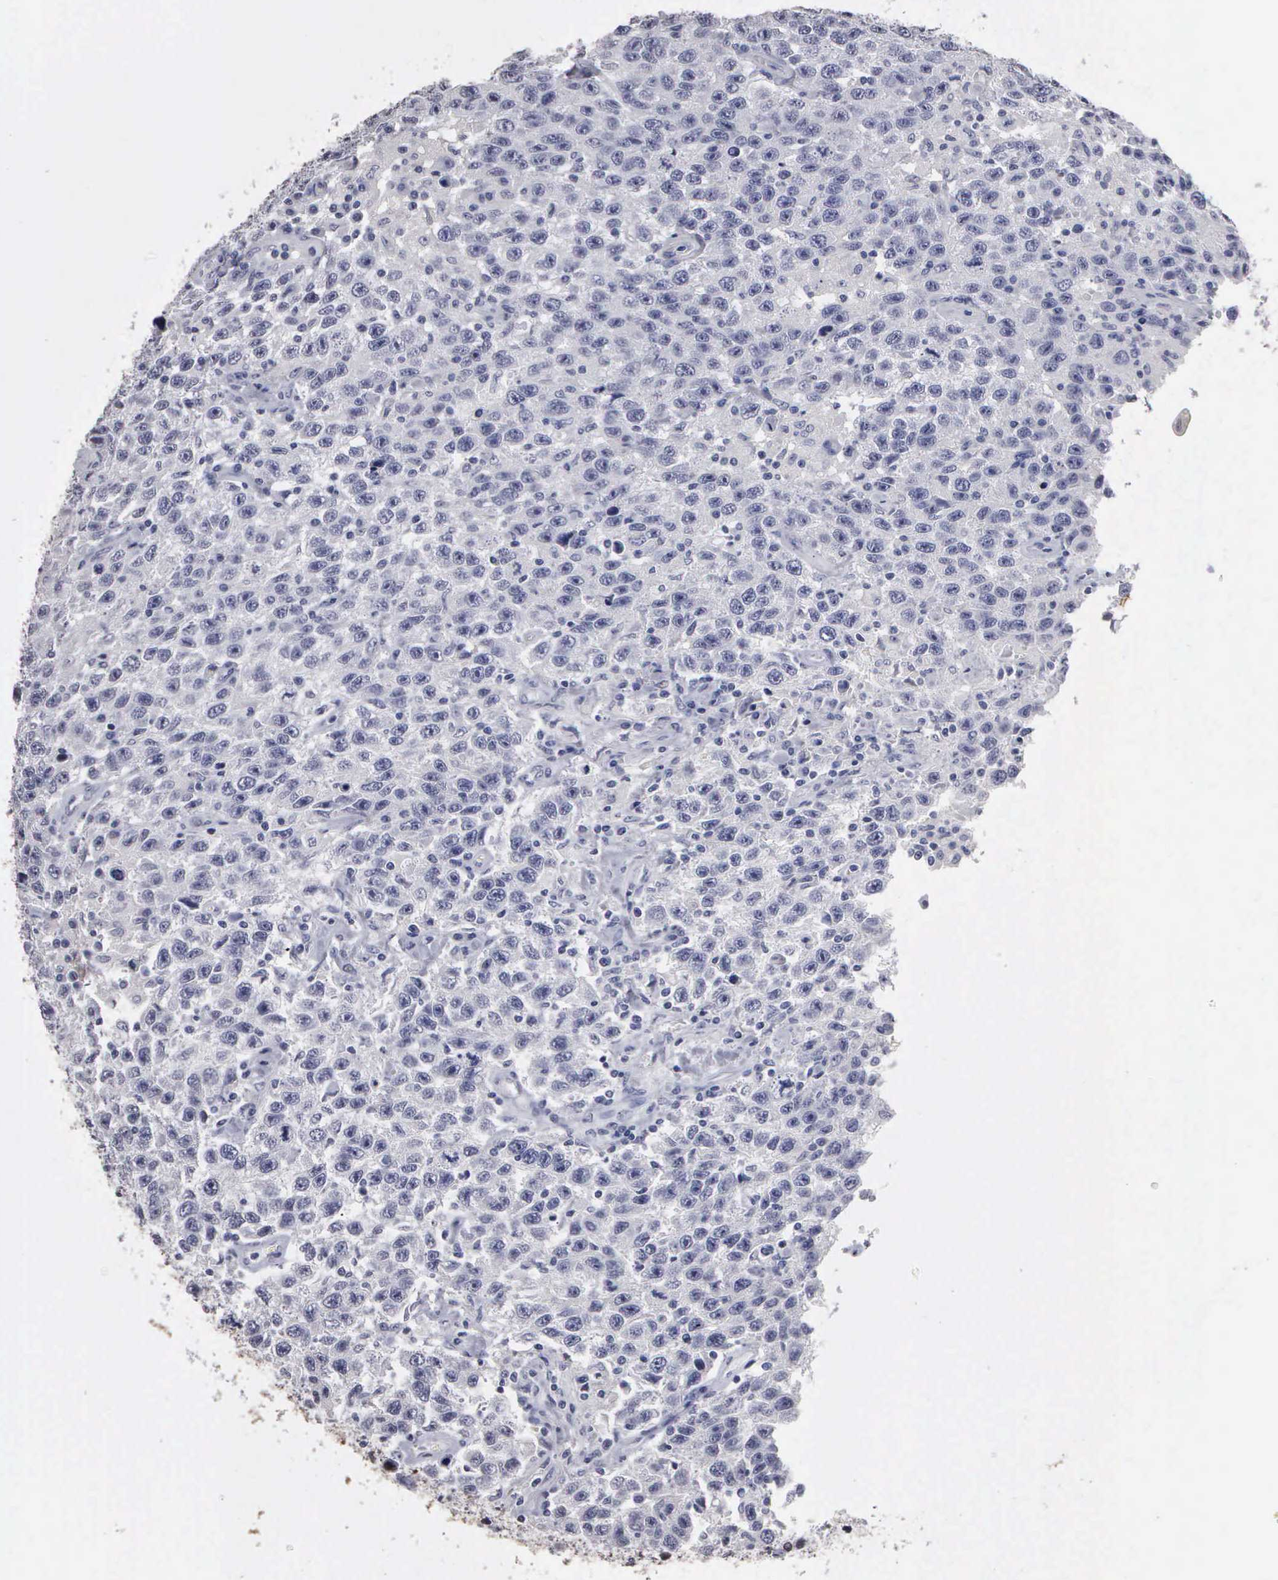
{"staining": {"intensity": "negative", "quantity": "none", "location": "none"}, "tissue": "testis cancer", "cell_type": "Tumor cells", "image_type": "cancer", "snomed": [{"axis": "morphology", "description": "Seminoma, NOS"}, {"axis": "topography", "description": "Testis"}], "caption": "Tumor cells are negative for brown protein staining in testis seminoma.", "gene": "UPB1", "patient": {"sex": "male", "age": 41}}